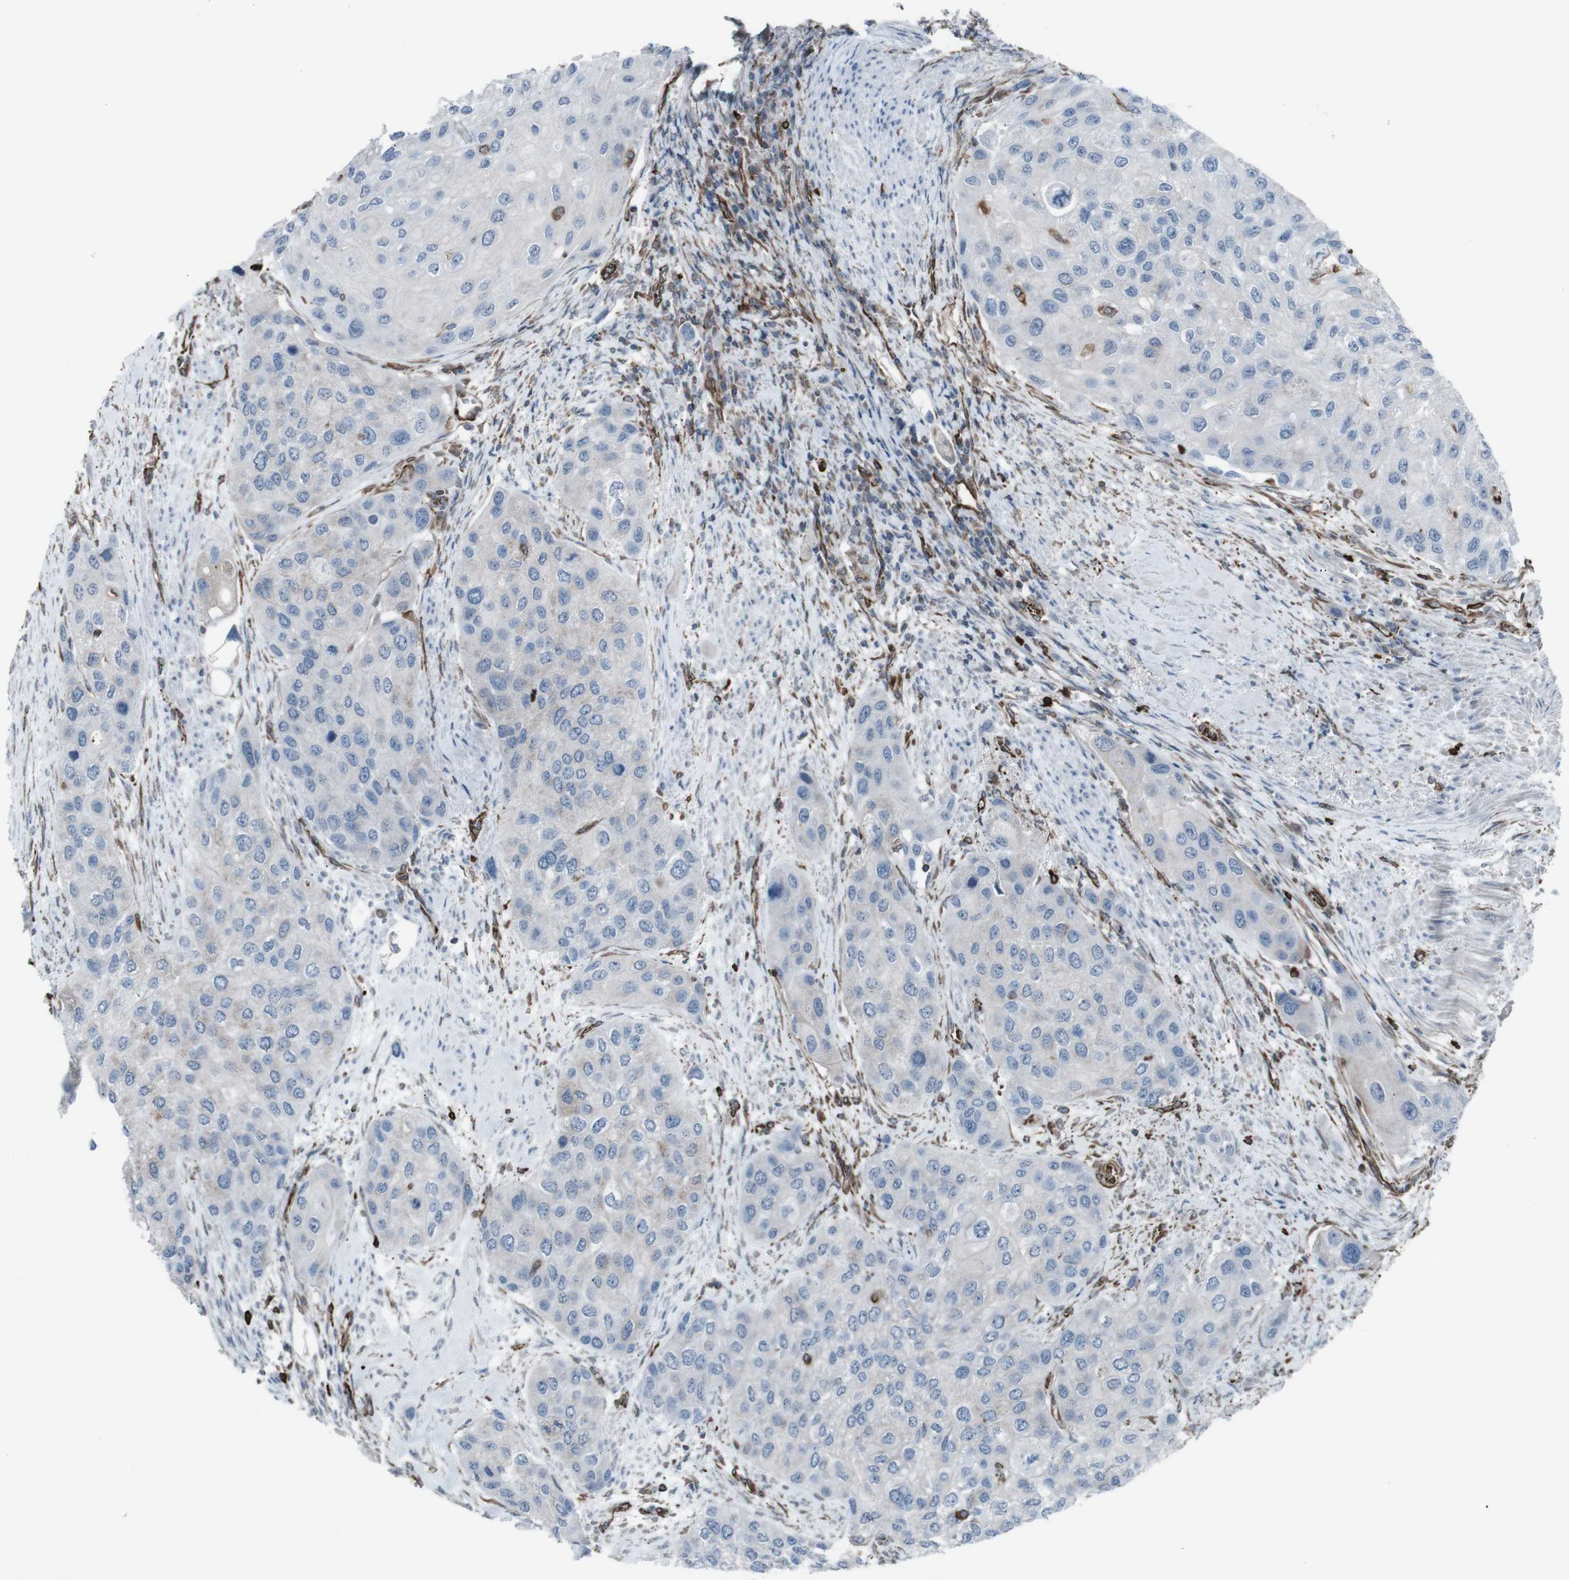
{"staining": {"intensity": "negative", "quantity": "none", "location": "none"}, "tissue": "urothelial cancer", "cell_type": "Tumor cells", "image_type": "cancer", "snomed": [{"axis": "morphology", "description": "Urothelial carcinoma, High grade"}, {"axis": "topography", "description": "Urinary bladder"}], "caption": "Tumor cells are negative for protein expression in human urothelial cancer.", "gene": "TMEM141", "patient": {"sex": "female", "age": 56}}